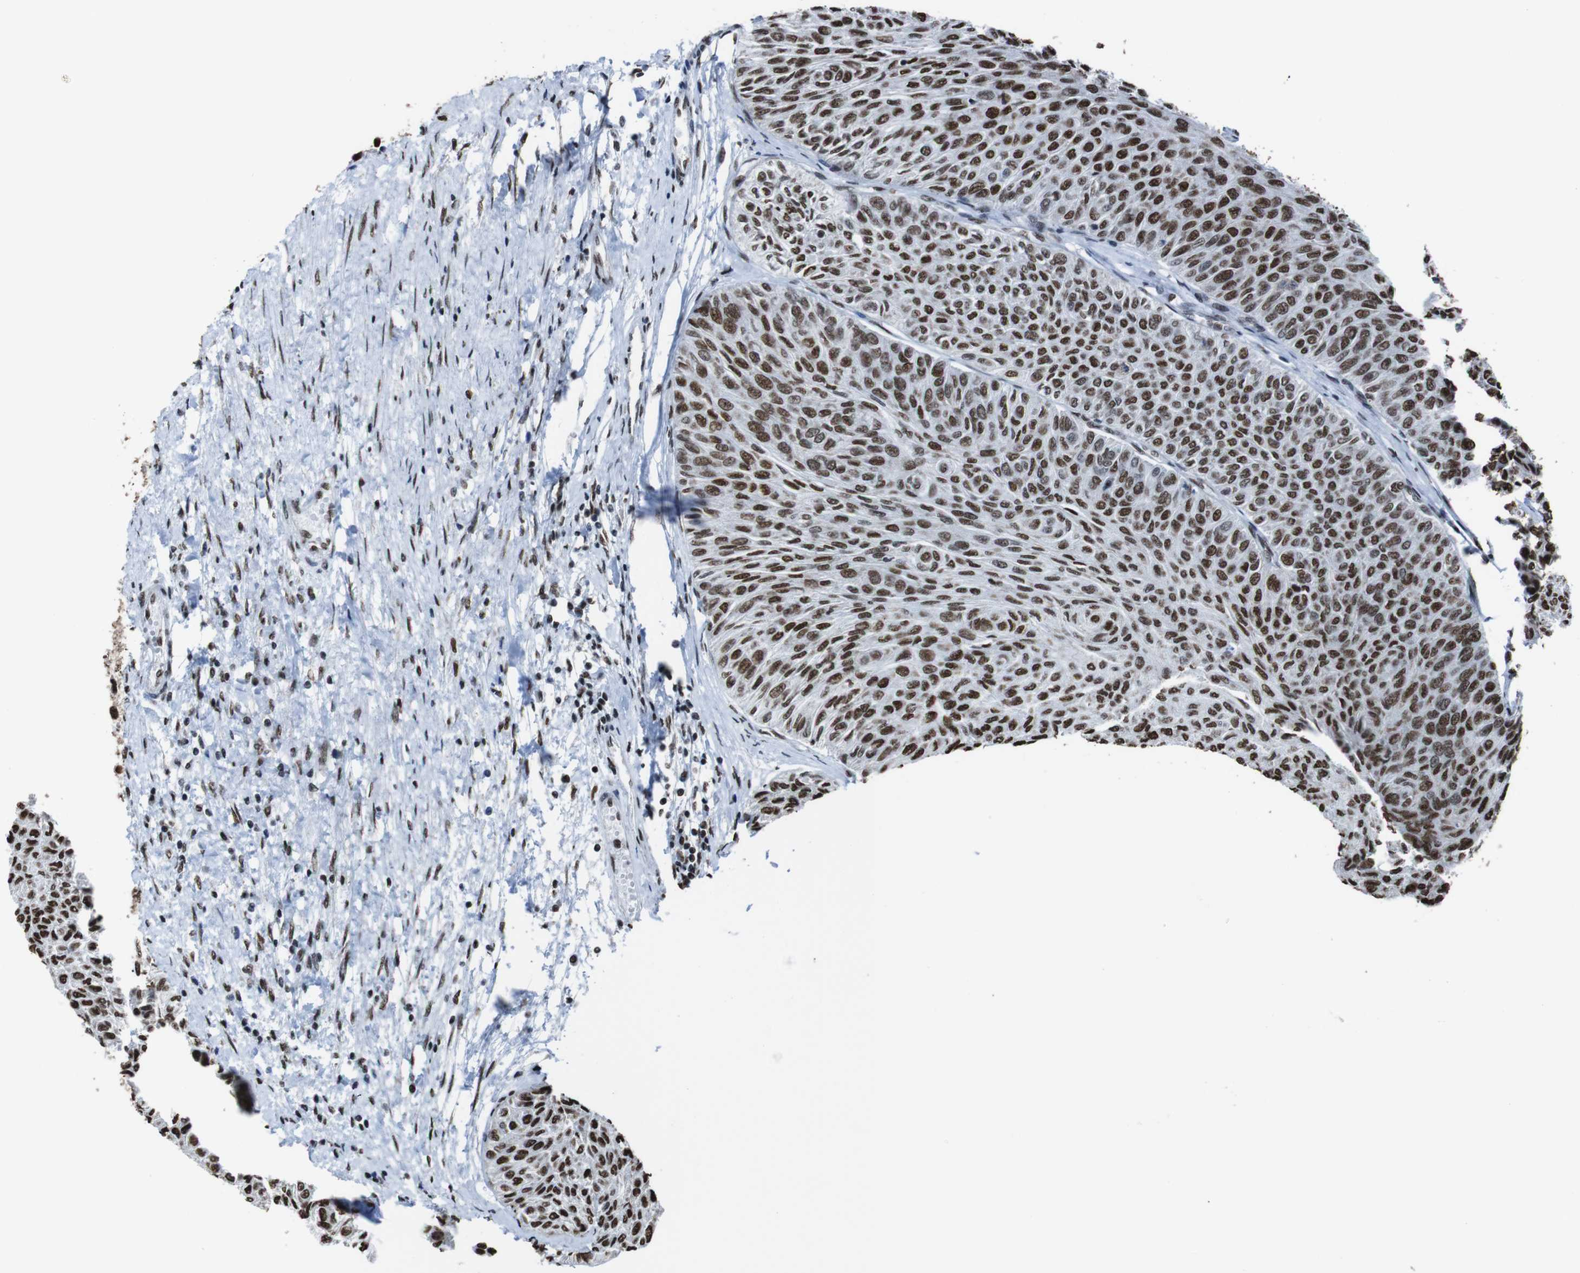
{"staining": {"intensity": "strong", "quantity": ">75%", "location": "nuclear"}, "tissue": "urothelial cancer", "cell_type": "Tumor cells", "image_type": "cancer", "snomed": [{"axis": "morphology", "description": "Urothelial carcinoma, Low grade"}, {"axis": "topography", "description": "Urinary bladder"}], "caption": "High-power microscopy captured an IHC histopathology image of urothelial cancer, revealing strong nuclear staining in approximately >75% of tumor cells. The protein of interest is stained brown, and the nuclei are stained in blue (DAB IHC with brightfield microscopy, high magnification).", "gene": "ROMO1", "patient": {"sex": "male", "age": 78}}